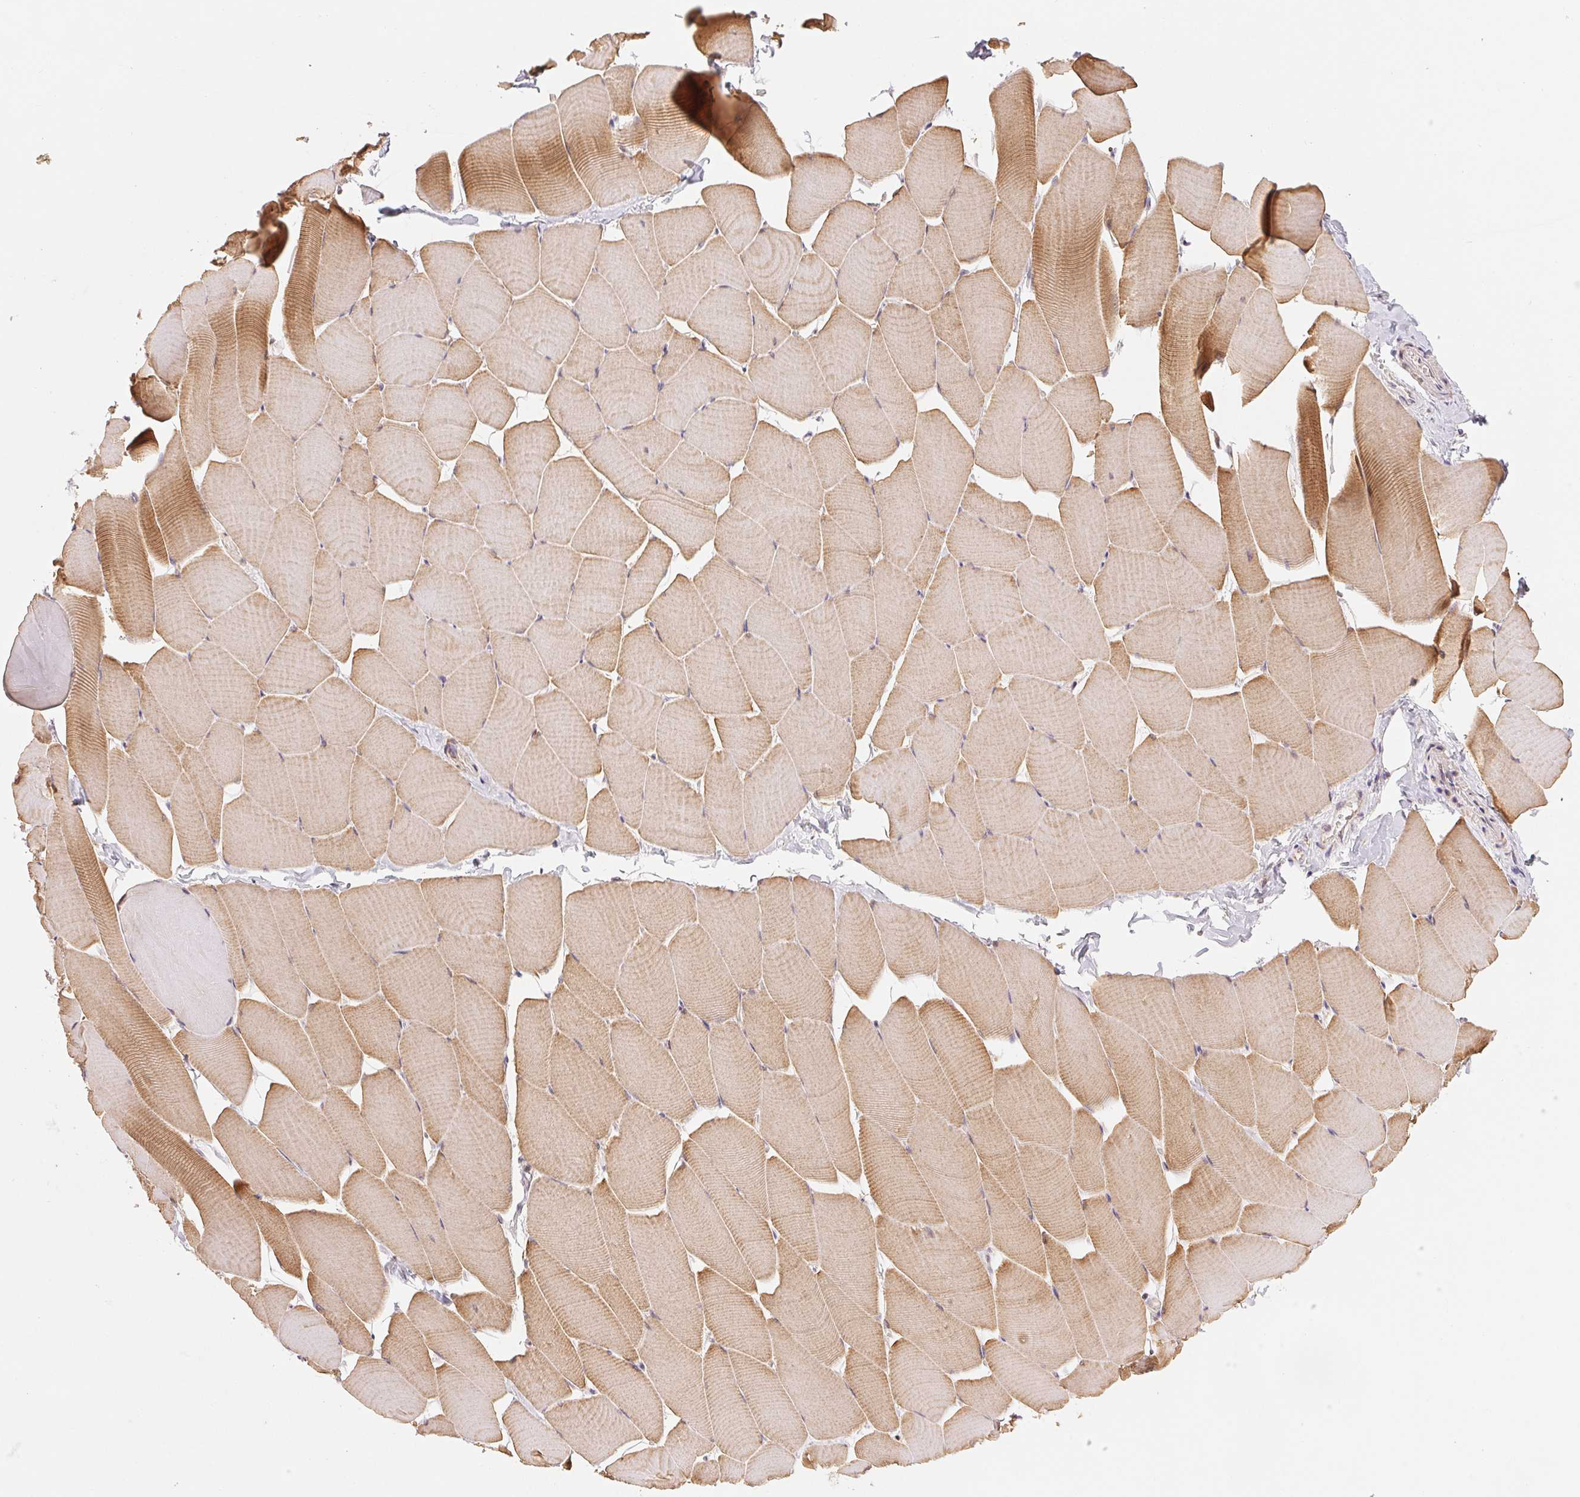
{"staining": {"intensity": "weak", "quantity": "25%-75%", "location": "cytoplasmic/membranous"}, "tissue": "skeletal muscle", "cell_type": "Myocytes", "image_type": "normal", "snomed": [{"axis": "morphology", "description": "Normal tissue, NOS"}, {"axis": "topography", "description": "Skeletal muscle"}], "caption": "Immunohistochemical staining of benign skeletal muscle reveals low levels of weak cytoplasmic/membranous expression in approximately 25%-75% of myocytes.", "gene": "CLASP1", "patient": {"sex": "male", "age": 25}}